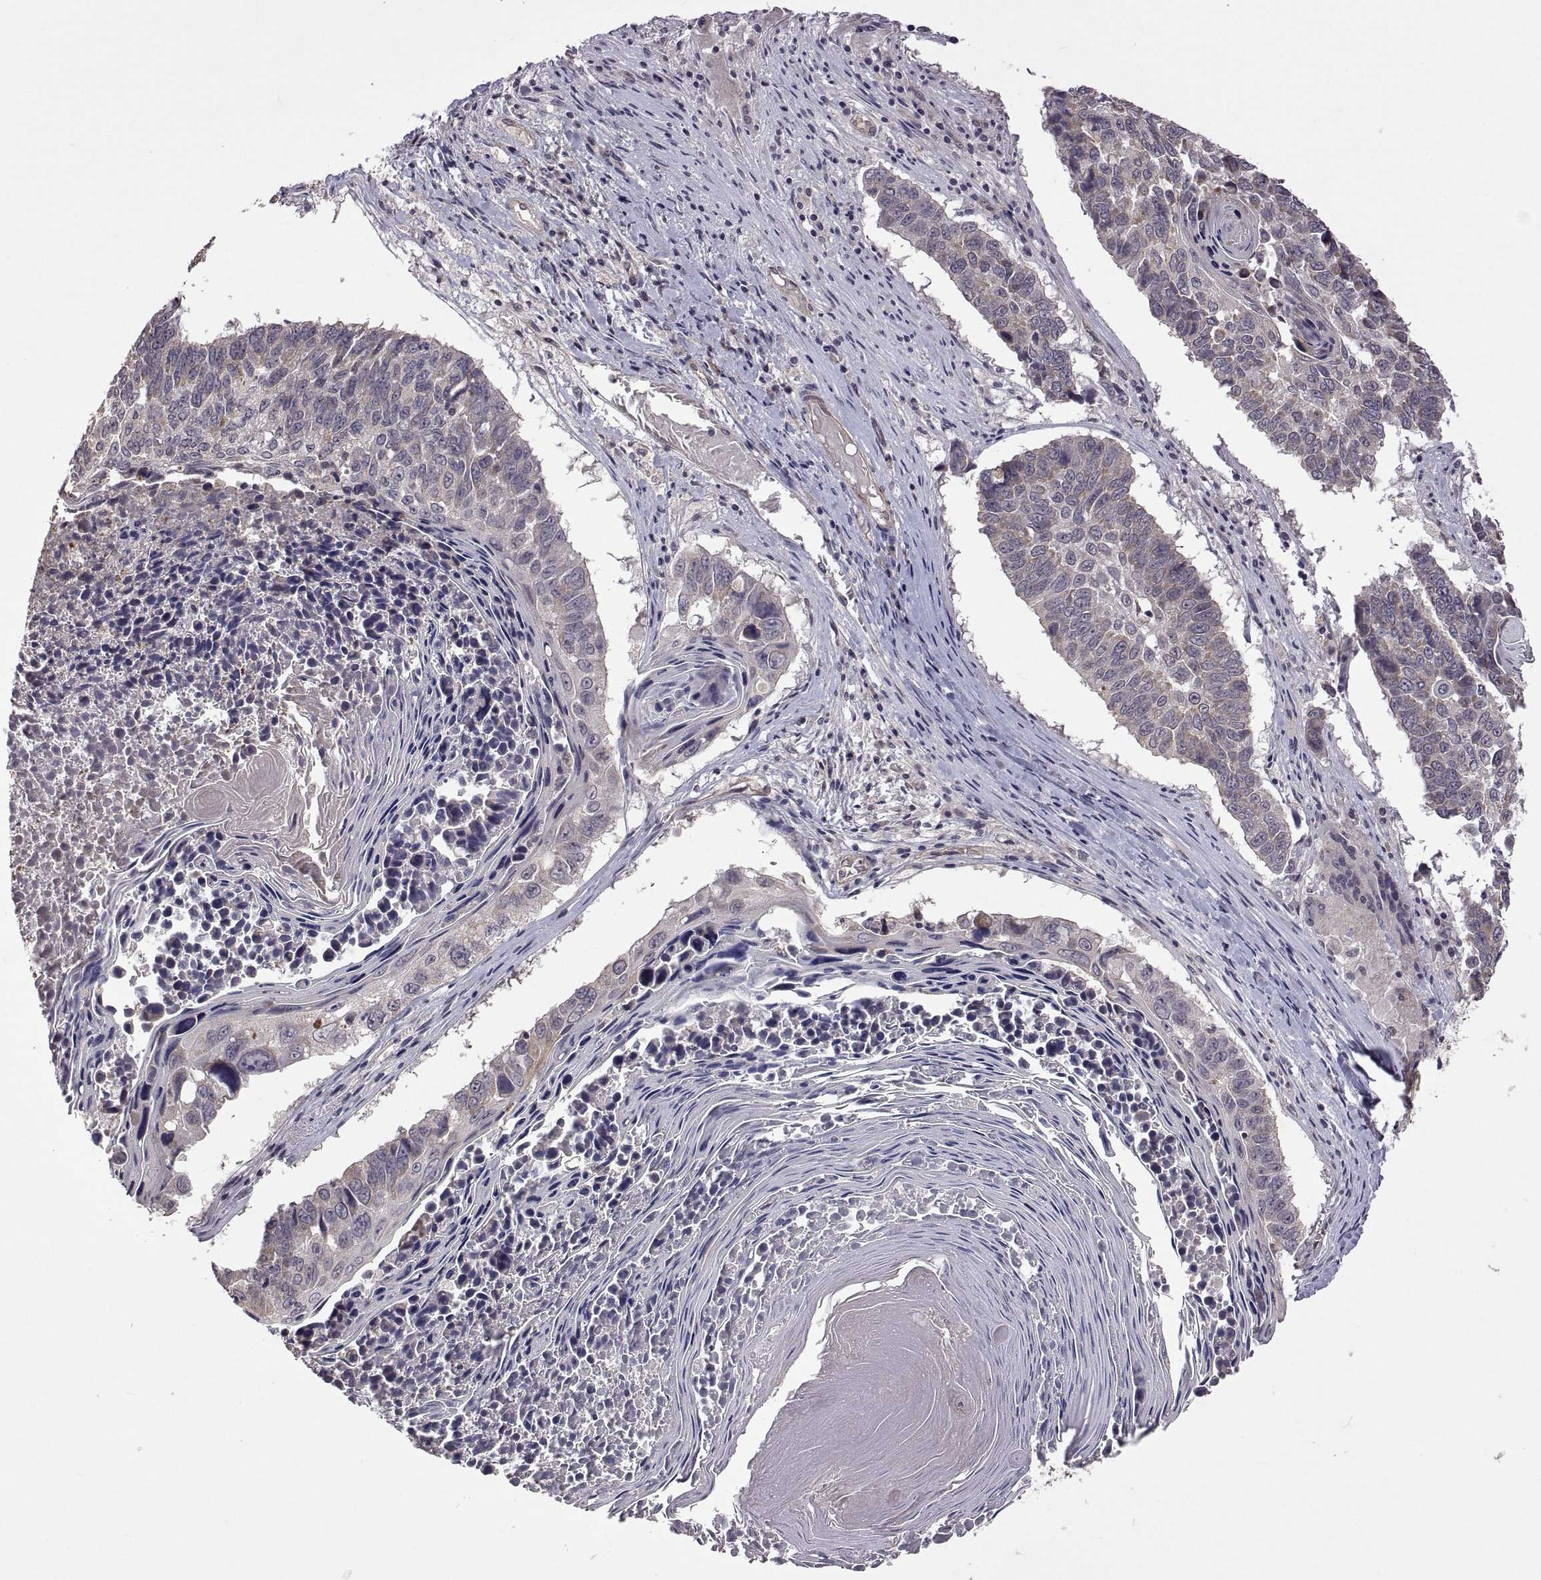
{"staining": {"intensity": "weak", "quantity": "<25%", "location": "cytoplasmic/membranous"}, "tissue": "lung cancer", "cell_type": "Tumor cells", "image_type": "cancer", "snomed": [{"axis": "morphology", "description": "Squamous cell carcinoma, NOS"}, {"axis": "topography", "description": "Lung"}], "caption": "High magnification brightfield microscopy of lung cancer stained with DAB (brown) and counterstained with hematoxylin (blue): tumor cells show no significant staining.", "gene": "LAMA1", "patient": {"sex": "male", "age": 73}}